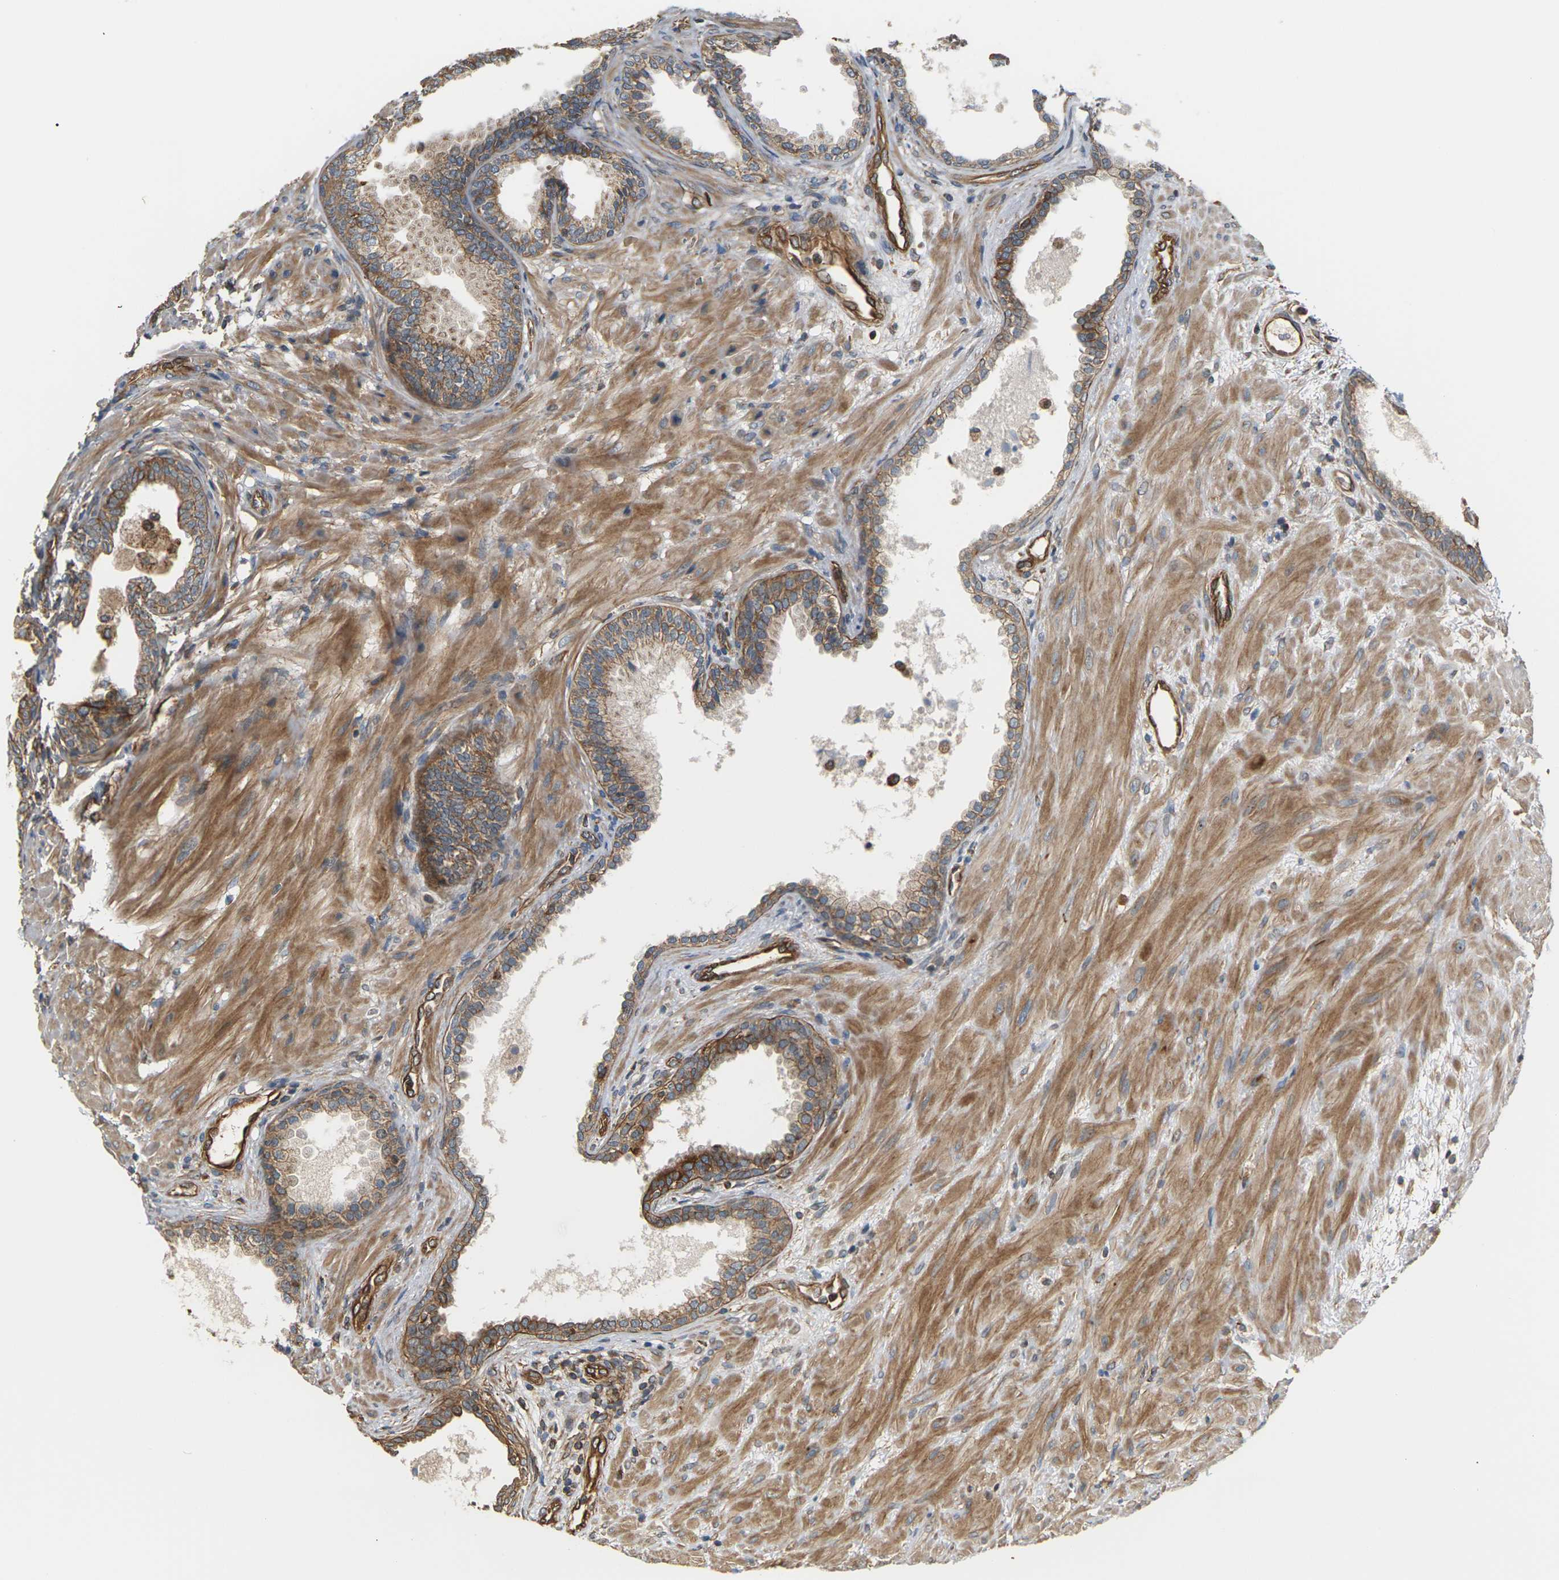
{"staining": {"intensity": "moderate", "quantity": ">75%", "location": "cytoplasmic/membranous"}, "tissue": "prostate", "cell_type": "Glandular cells", "image_type": "normal", "snomed": [{"axis": "morphology", "description": "Normal tissue, NOS"}, {"axis": "topography", "description": "Prostate"}], "caption": "Moderate cytoplasmic/membranous protein positivity is present in approximately >75% of glandular cells in prostate. (DAB (3,3'-diaminobenzidine) IHC, brown staining for protein, blue staining for nuclei).", "gene": "PCDHB4", "patient": {"sex": "male", "age": 76}}